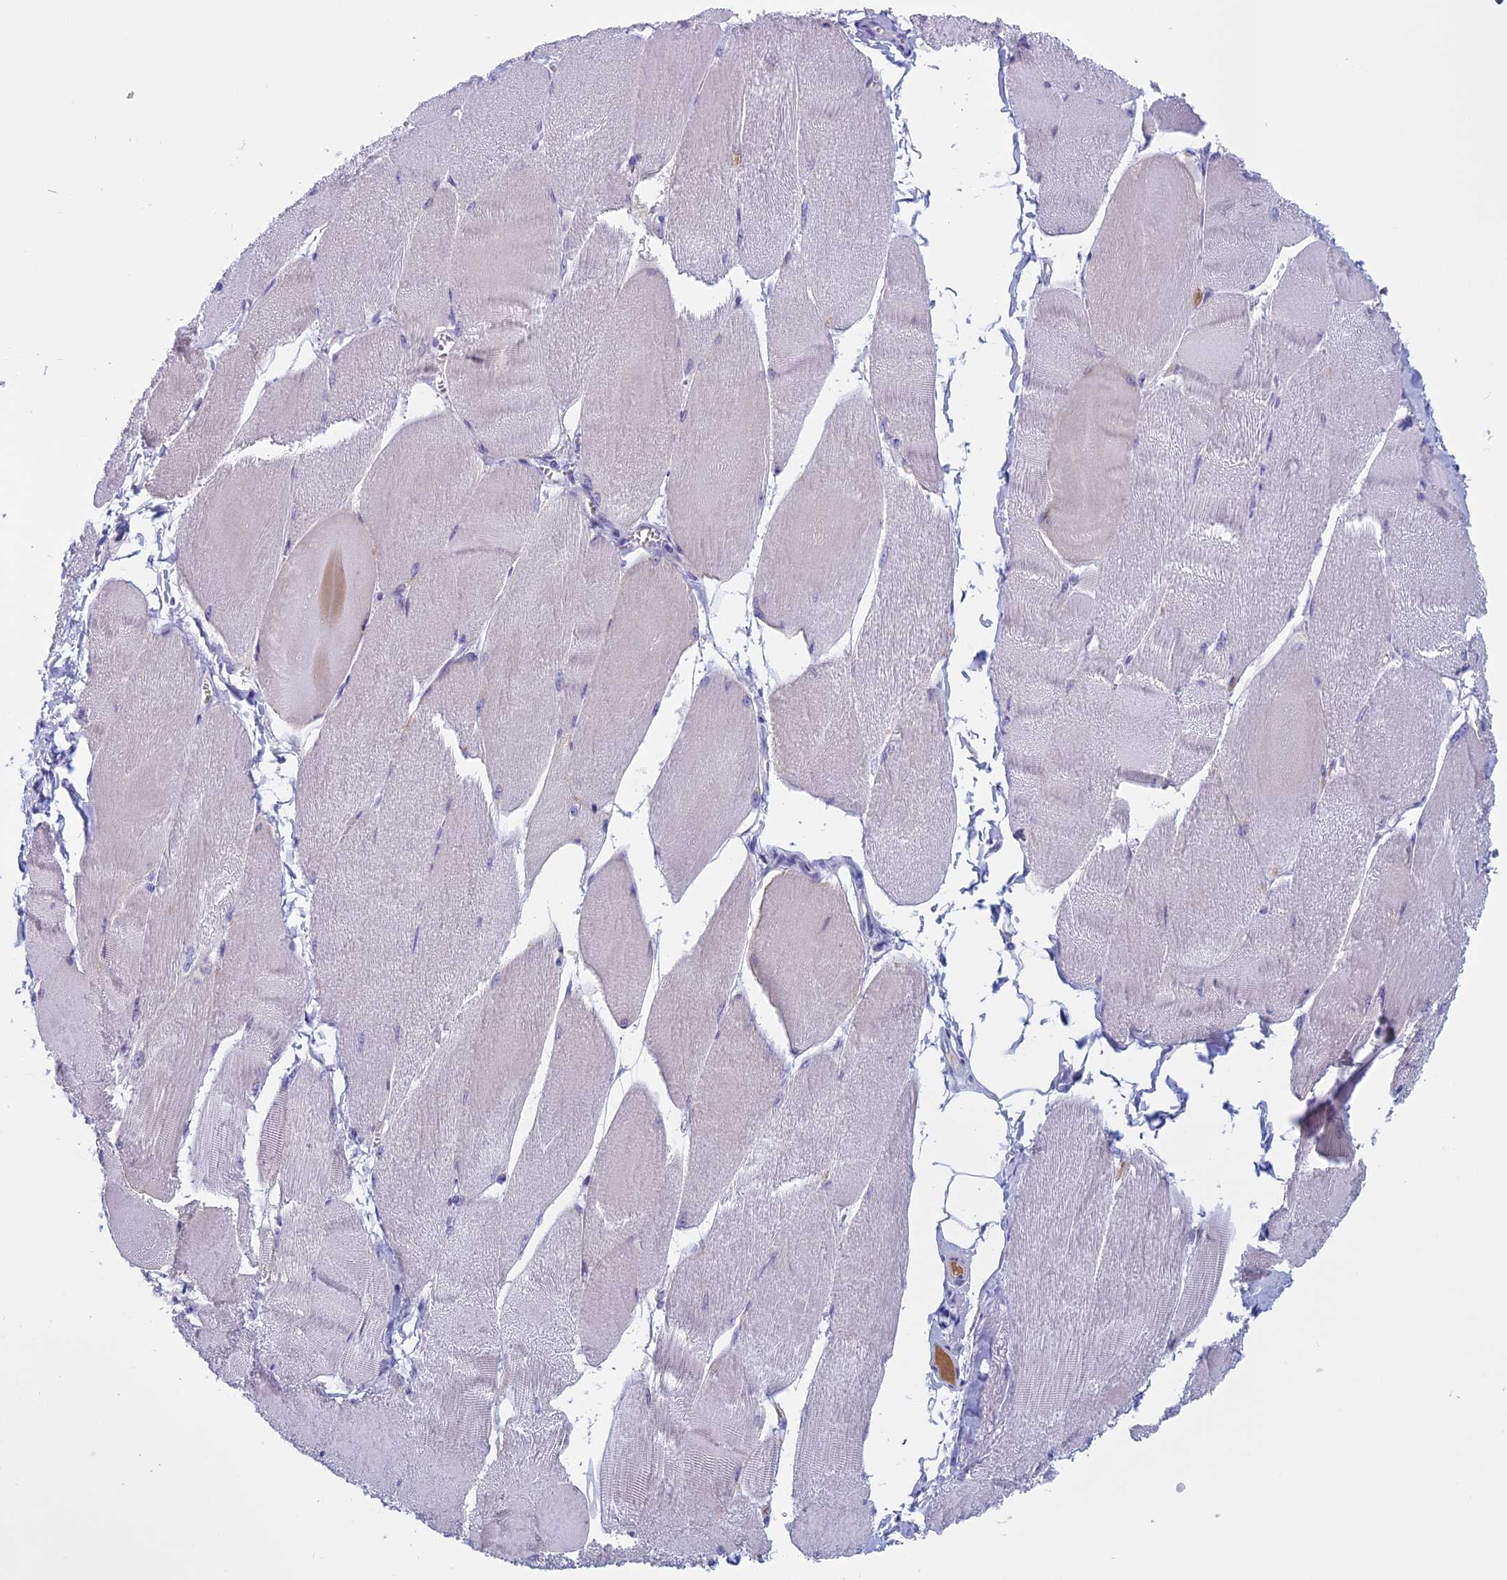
{"staining": {"intensity": "weak", "quantity": "<25%", "location": "cytoplasmic/membranous"}, "tissue": "skeletal muscle", "cell_type": "Myocytes", "image_type": "normal", "snomed": [{"axis": "morphology", "description": "Normal tissue, NOS"}, {"axis": "morphology", "description": "Basal cell carcinoma"}, {"axis": "topography", "description": "Skeletal muscle"}], "caption": "A high-resolution micrograph shows immunohistochemistry (IHC) staining of unremarkable skeletal muscle, which shows no significant positivity in myocytes. (Stains: DAB IHC with hematoxylin counter stain, Microscopy: brightfield microscopy at high magnification).", "gene": "ANGPTL2", "patient": {"sex": "female", "age": 64}}